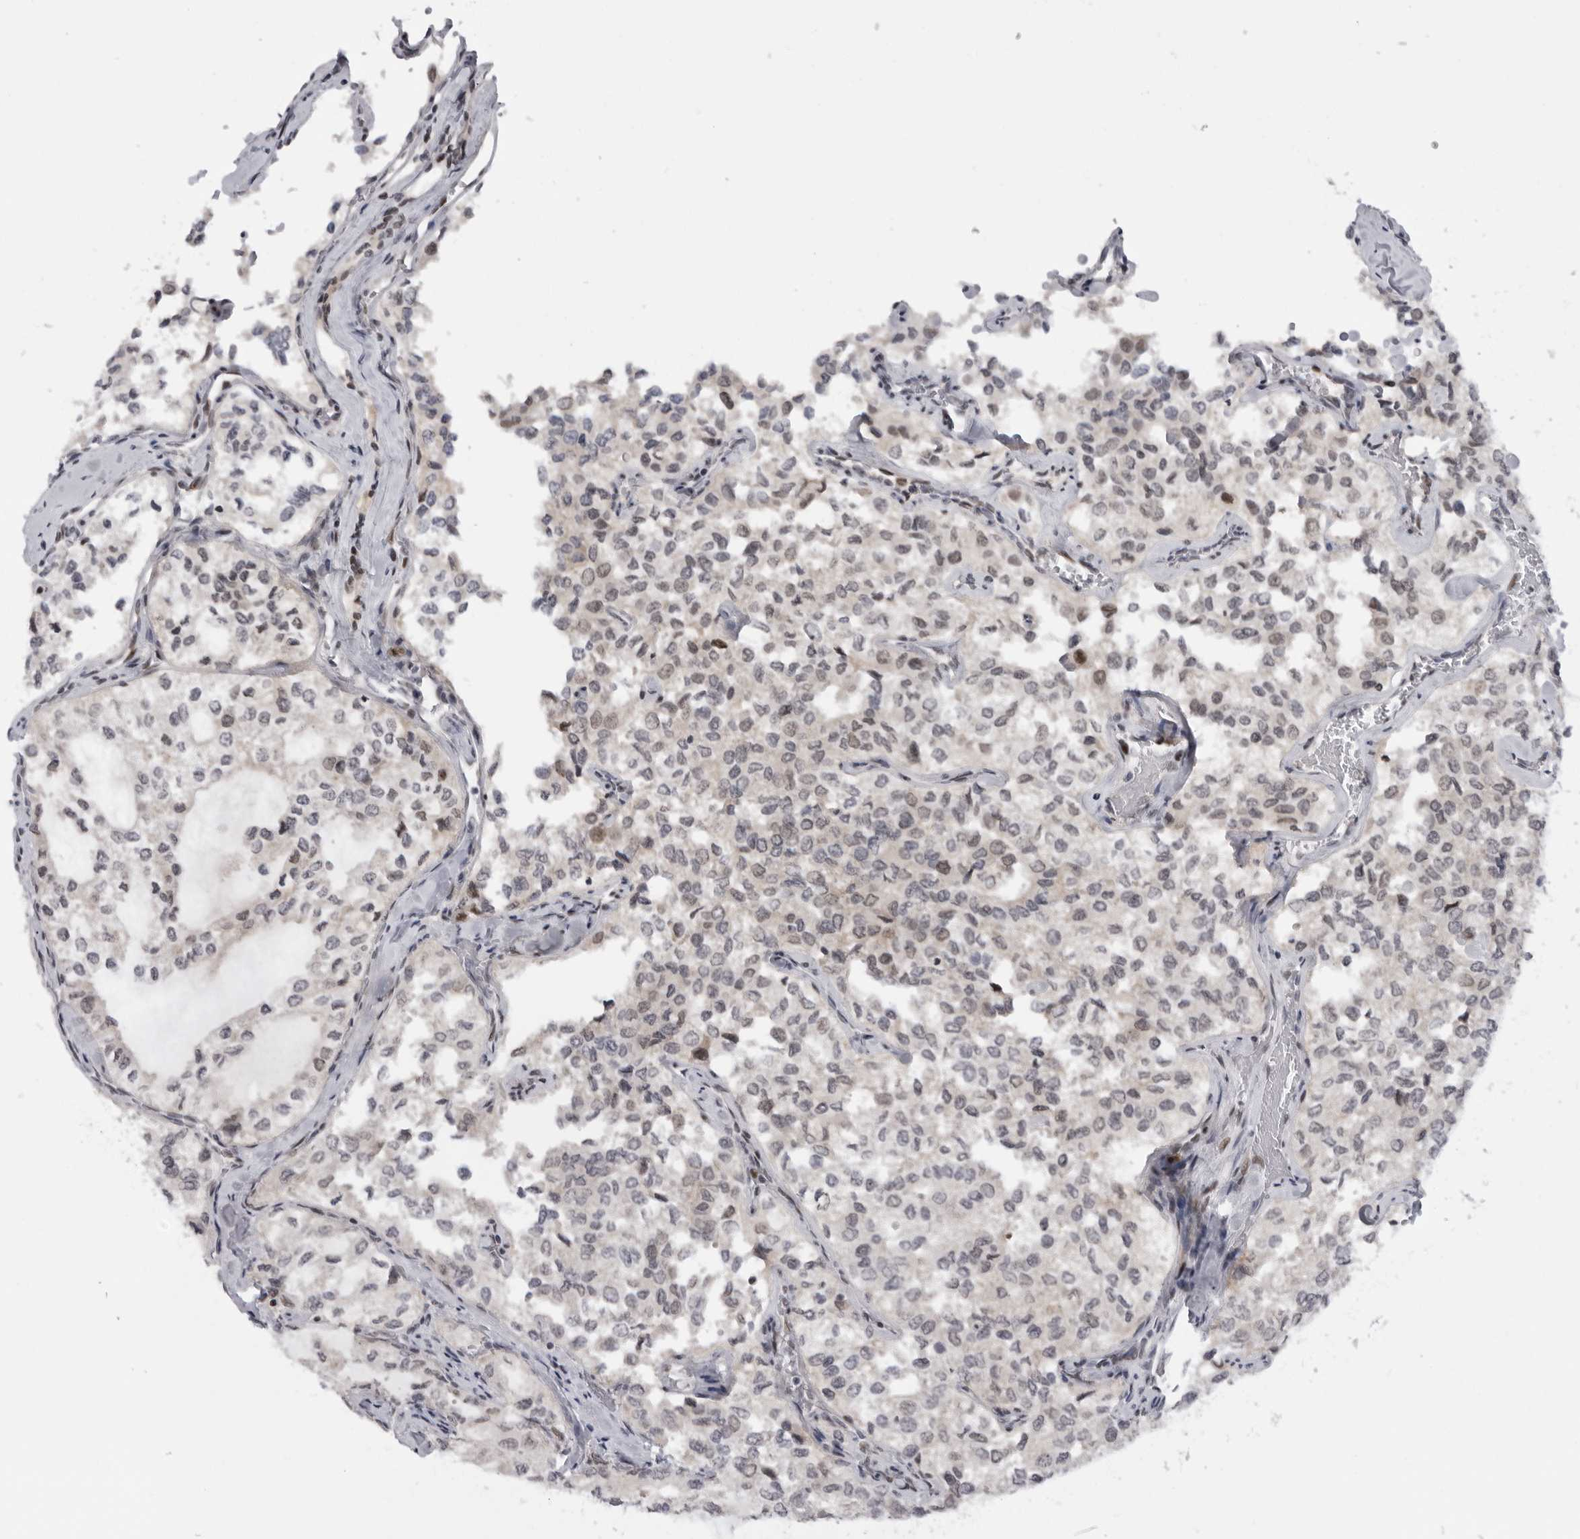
{"staining": {"intensity": "weak", "quantity": ">75%", "location": "nuclear"}, "tissue": "thyroid cancer", "cell_type": "Tumor cells", "image_type": "cancer", "snomed": [{"axis": "morphology", "description": "Follicular adenoma carcinoma, NOS"}, {"axis": "topography", "description": "Thyroid gland"}], "caption": "Approximately >75% of tumor cells in human thyroid cancer (follicular adenoma carcinoma) display weak nuclear protein positivity as visualized by brown immunohistochemical staining.", "gene": "ALPK2", "patient": {"sex": "male", "age": 75}}